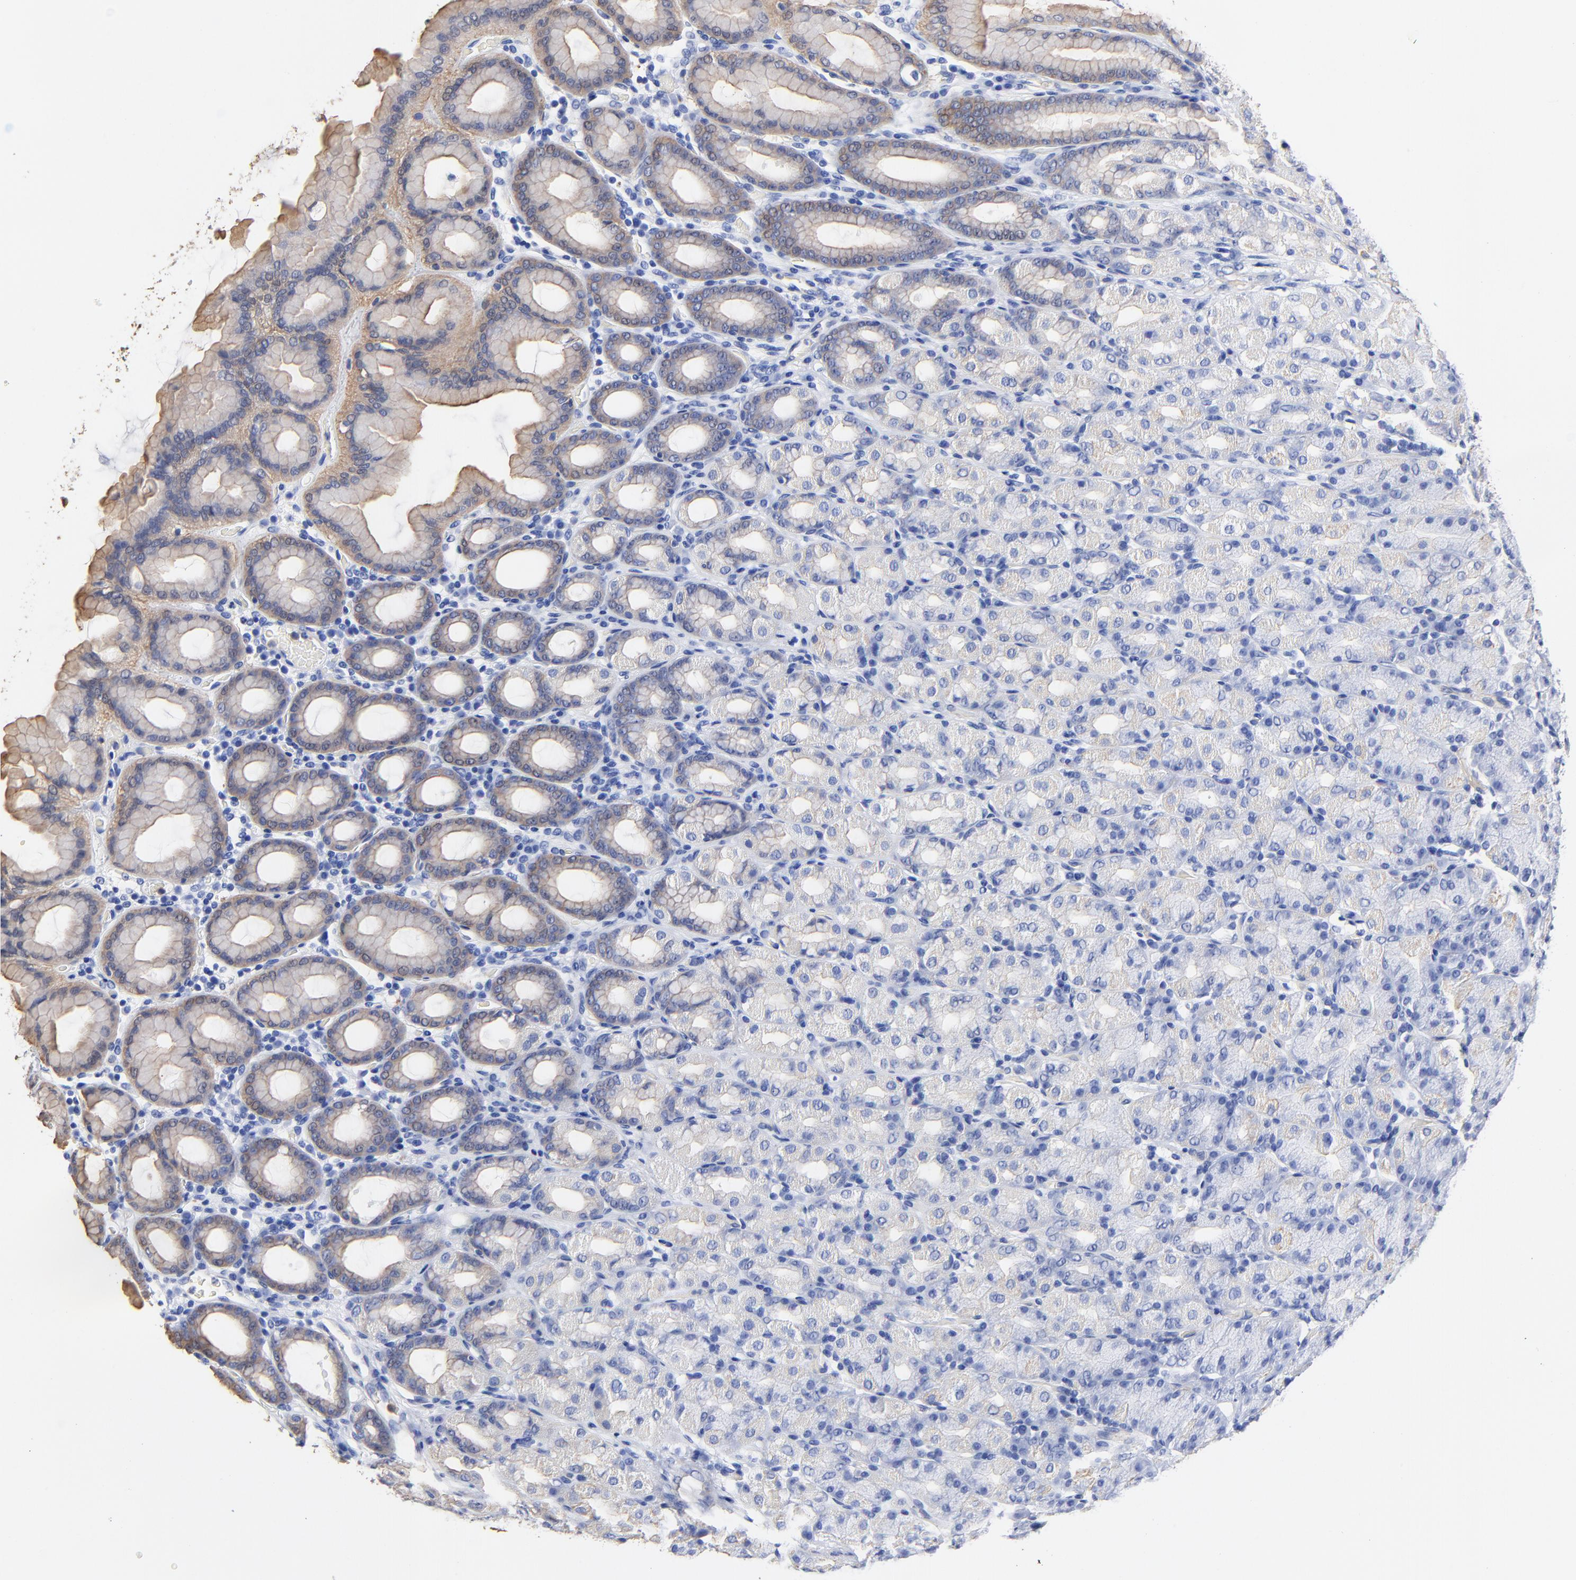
{"staining": {"intensity": "weak", "quantity": "<25%", "location": "cytoplasmic/membranous"}, "tissue": "stomach", "cell_type": "Glandular cells", "image_type": "normal", "snomed": [{"axis": "morphology", "description": "Normal tissue, NOS"}, {"axis": "topography", "description": "Stomach, upper"}], "caption": "Stomach stained for a protein using immunohistochemistry (IHC) reveals no expression glandular cells.", "gene": "TAGLN2", "patient": {"sex": "male", "age": 68}}